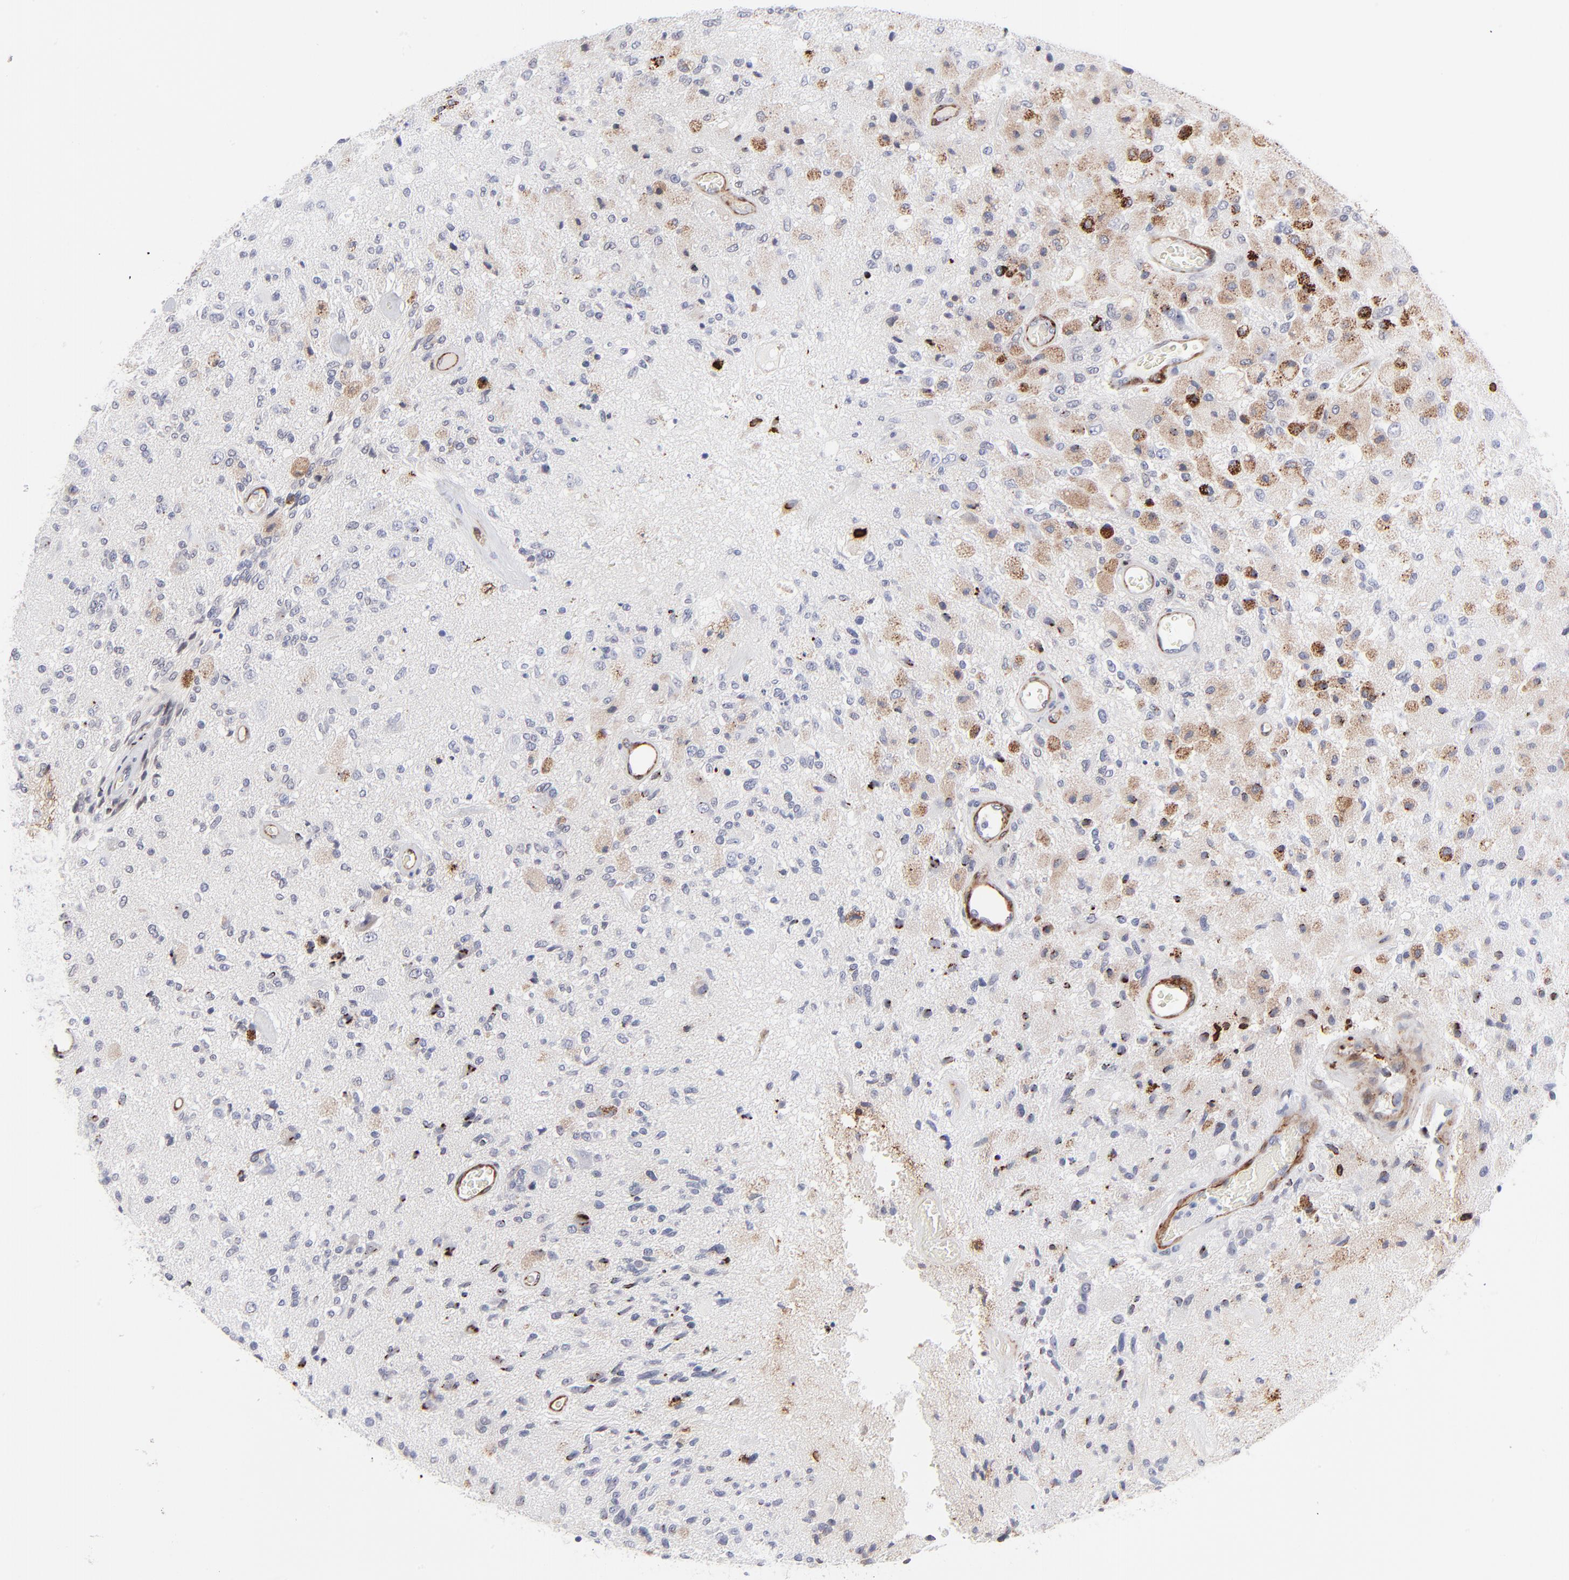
{"staining": {"intensity": "moderate", "quantity": "25%-75%", "location": "cytoplasmic/membranous"}, "tissue": "glioma", "cell_type": "Tumor cells", "image_type": "cancer", "snomed": [{"axis": "morphology", "description": "Normal tissue, NOS"}, {"axis": "morphology", "description": "Glioma, malignant, High grade"}, {"axis": "topography", "description": "Cerebral cortex"}], "caption": "Malignant high-grade glioma was stained to show a protein in brown. There is medium levels of moderate cytoplasmic/membranous staining in about 25%-75% of tumor cells. (DAB (3,3'-diaminobenzidine) = brown stain, brightfield microscopy at high magnification).", "gene": "PDGFRB", "patient": {"sex": "male", "age": 77}}